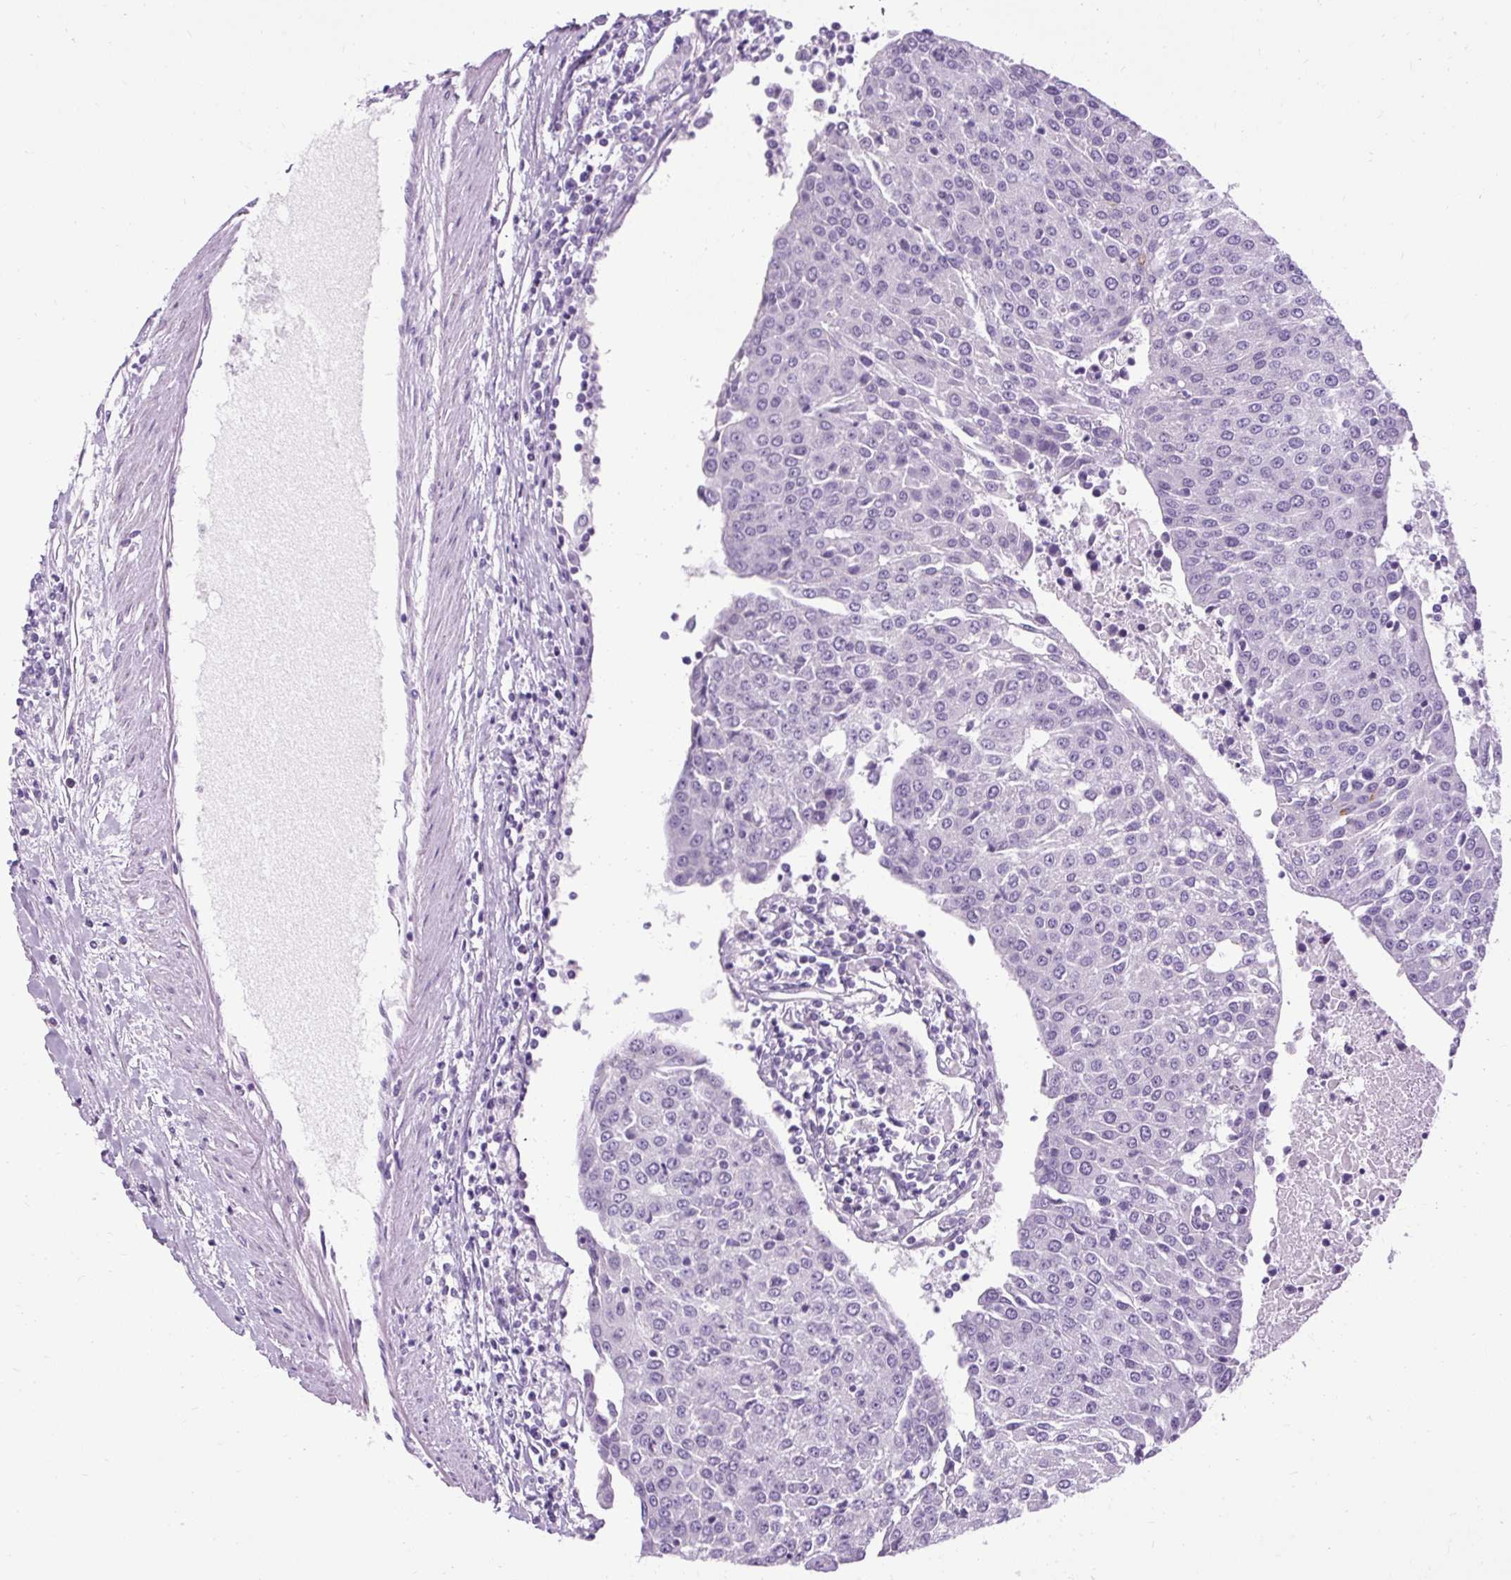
{"staining": {"intensity": "negative", "quantity": "none", "location": "none"}, "tissue": "urothelial cancer", "cell_type": "Tumor cells", "image_type": "cancer", "snomed": [{"axis": "morphology", "description": "Urothelial carcinoma, High grade"}, {"axis": "topography", "description": "Urinary bladder"}], "caption": "Tumor cells show no significant protein staining in urothelial cancer.", "gene": "B3GNT4", "patient": {"sex": "female", "age": 85}}